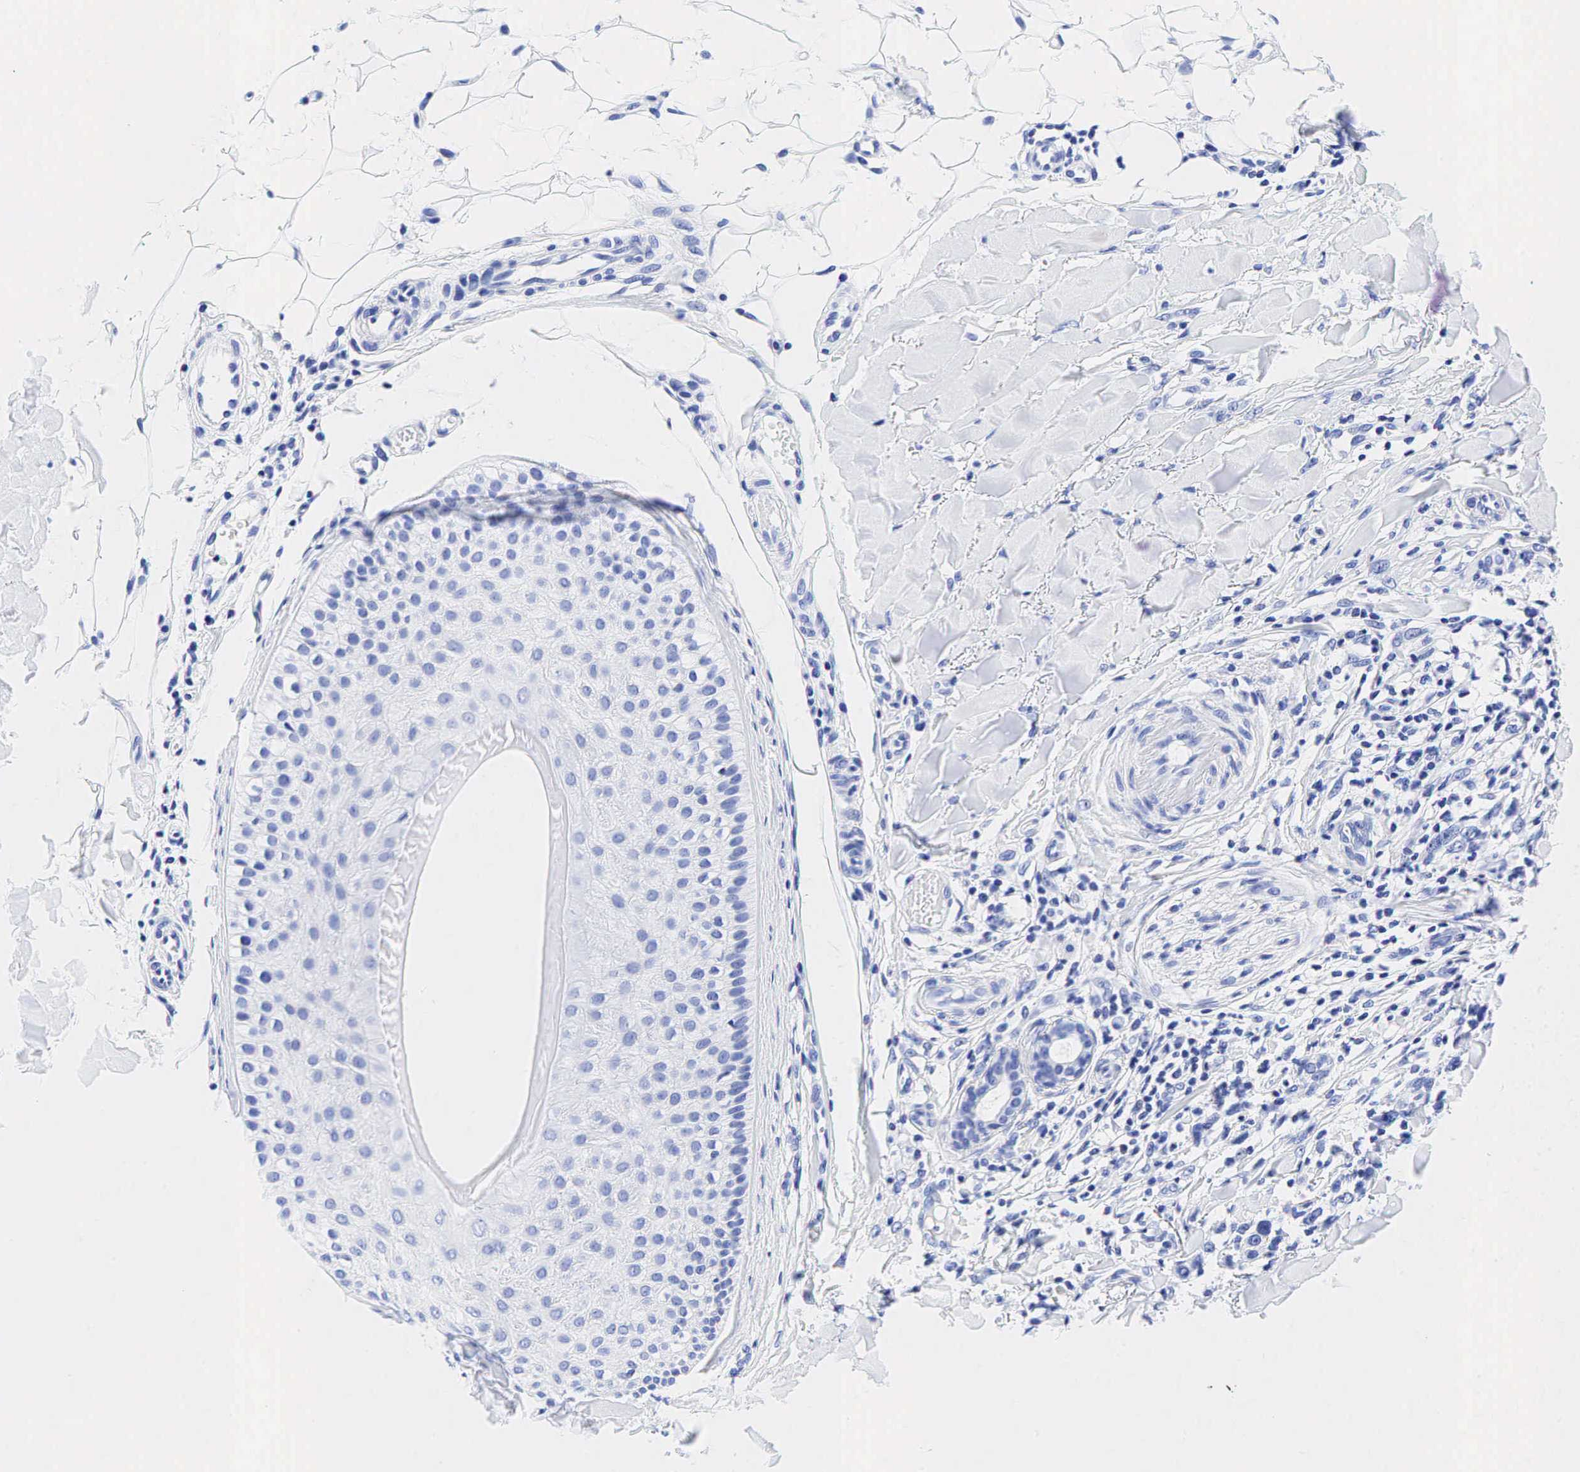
{"staining": {"intensity": "negative", "quantity": "none", "location": "none"}, "tissue": "skin cancer", "cell_type": "Tumor cells", "image_type": "cancer", "snomed": [{"axis": "morphology", "description": "Squamous cell carcinoma, NOS"}, {"axis": "topography", "description": "Skin"}], "caption": "High power microscopy histopathology image of an immunohistochemistry (IHC) histopathology image of skin squamous cell carcinoma, revealing no significant positivity in tumor cells.", "gene": "ESR1", "patient": {"sex": "male", "age": 77}}